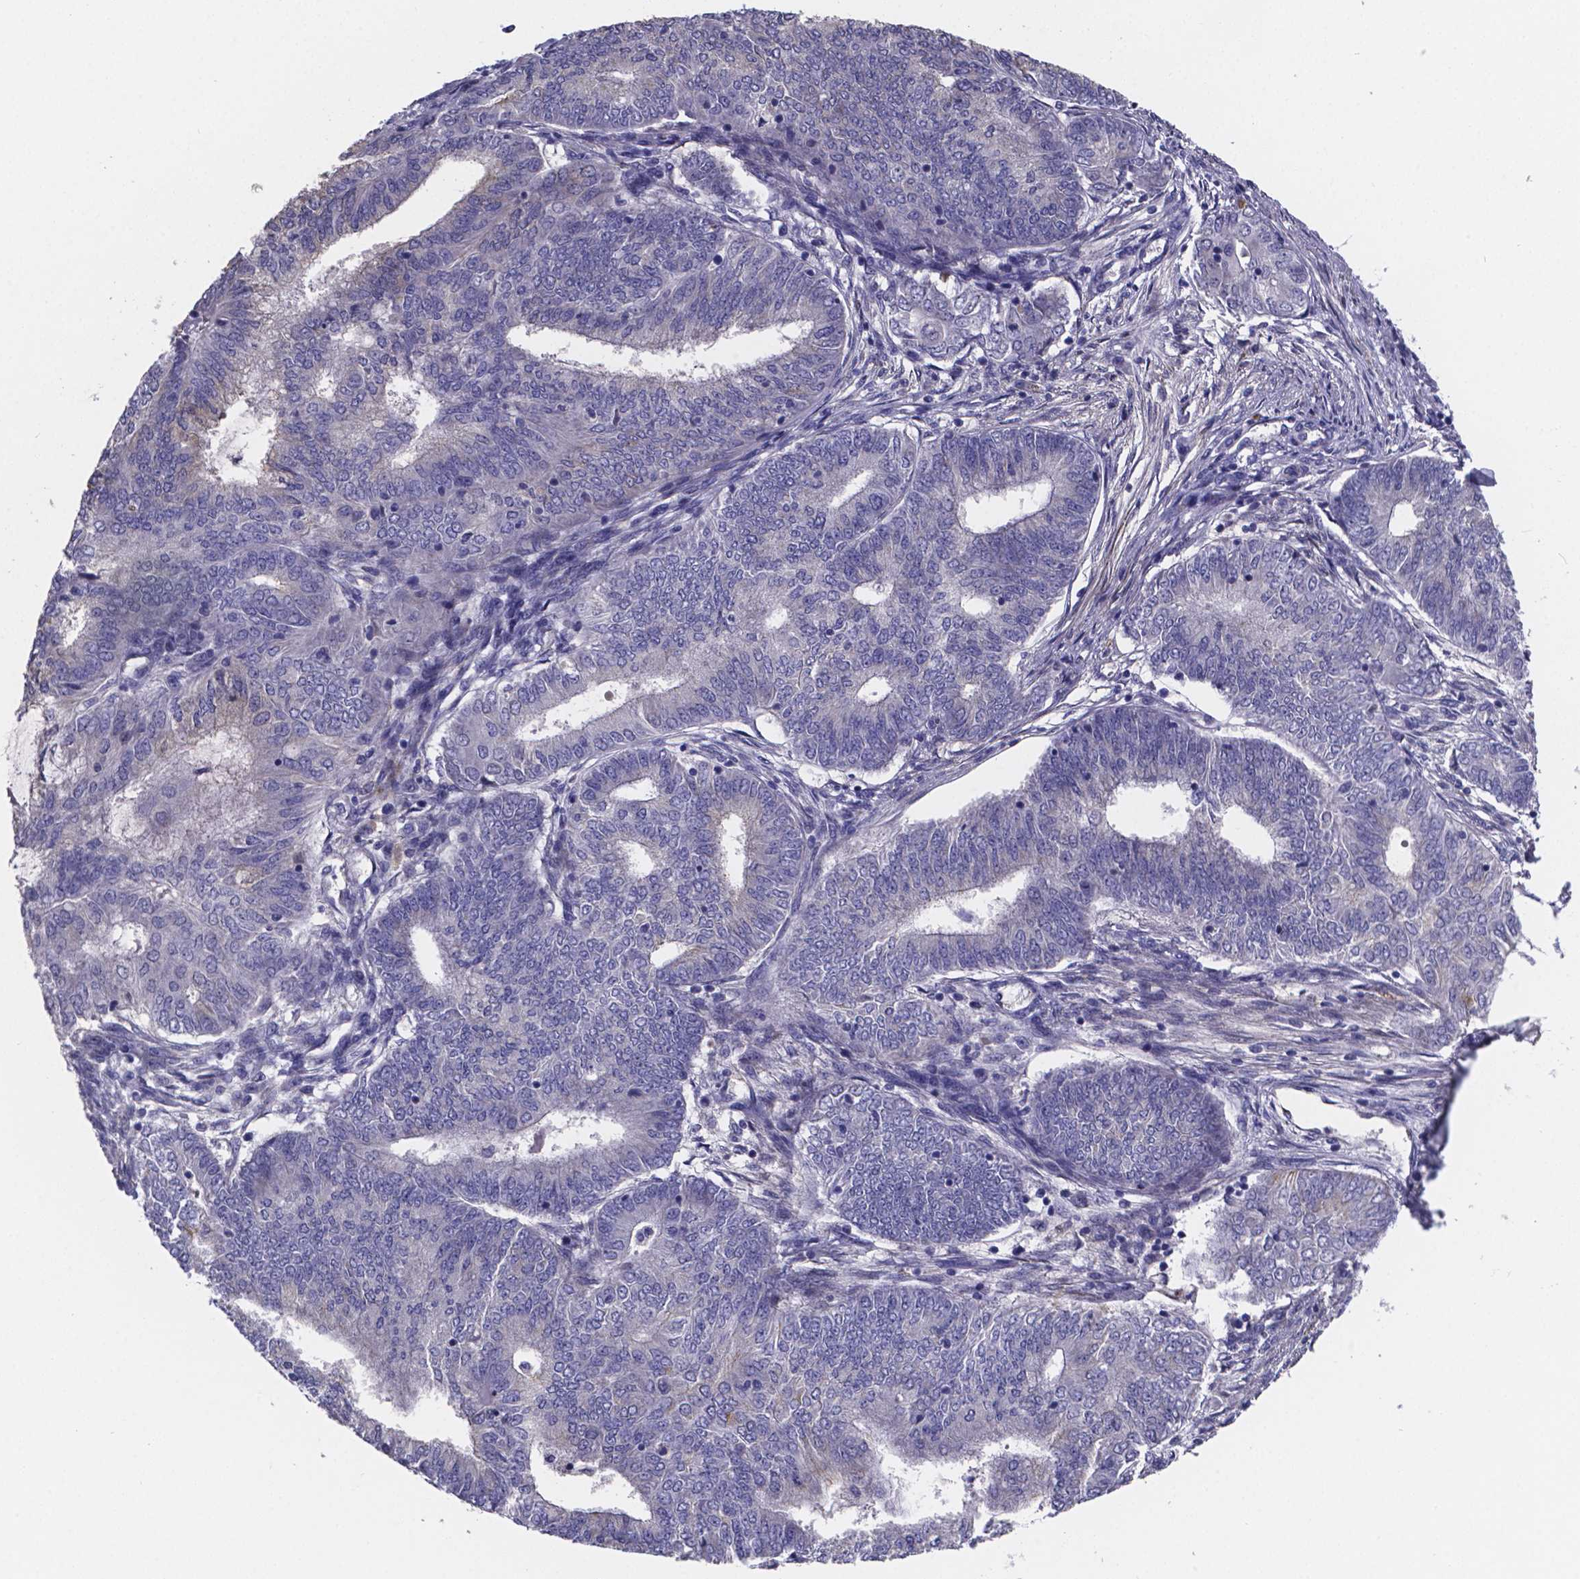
{"staining": {"intensity": "negative", "quantity": "none", "location": "none"}, "tissue": "endometrial cancer", "cell_type": "Tumor cells", "image_type": "cancer", "snomed": [{"axis": "morphology", "description": "Adenocarcinoma, NOS"}, {"axis": "topography", "description": "Endometrium"}], "caption": "This micrograph is of adenocarcinoma (endometrial) stained with IHC to label a protein in brown with the nuclei are counter-stained blue. There is no expression in tumor cells. (DAB (3,3'-diaminobenzidine) IHC with hematoxylin counter stain).", "gene": "SFRP4", "patient": {"sex": "female", "age": 62}}